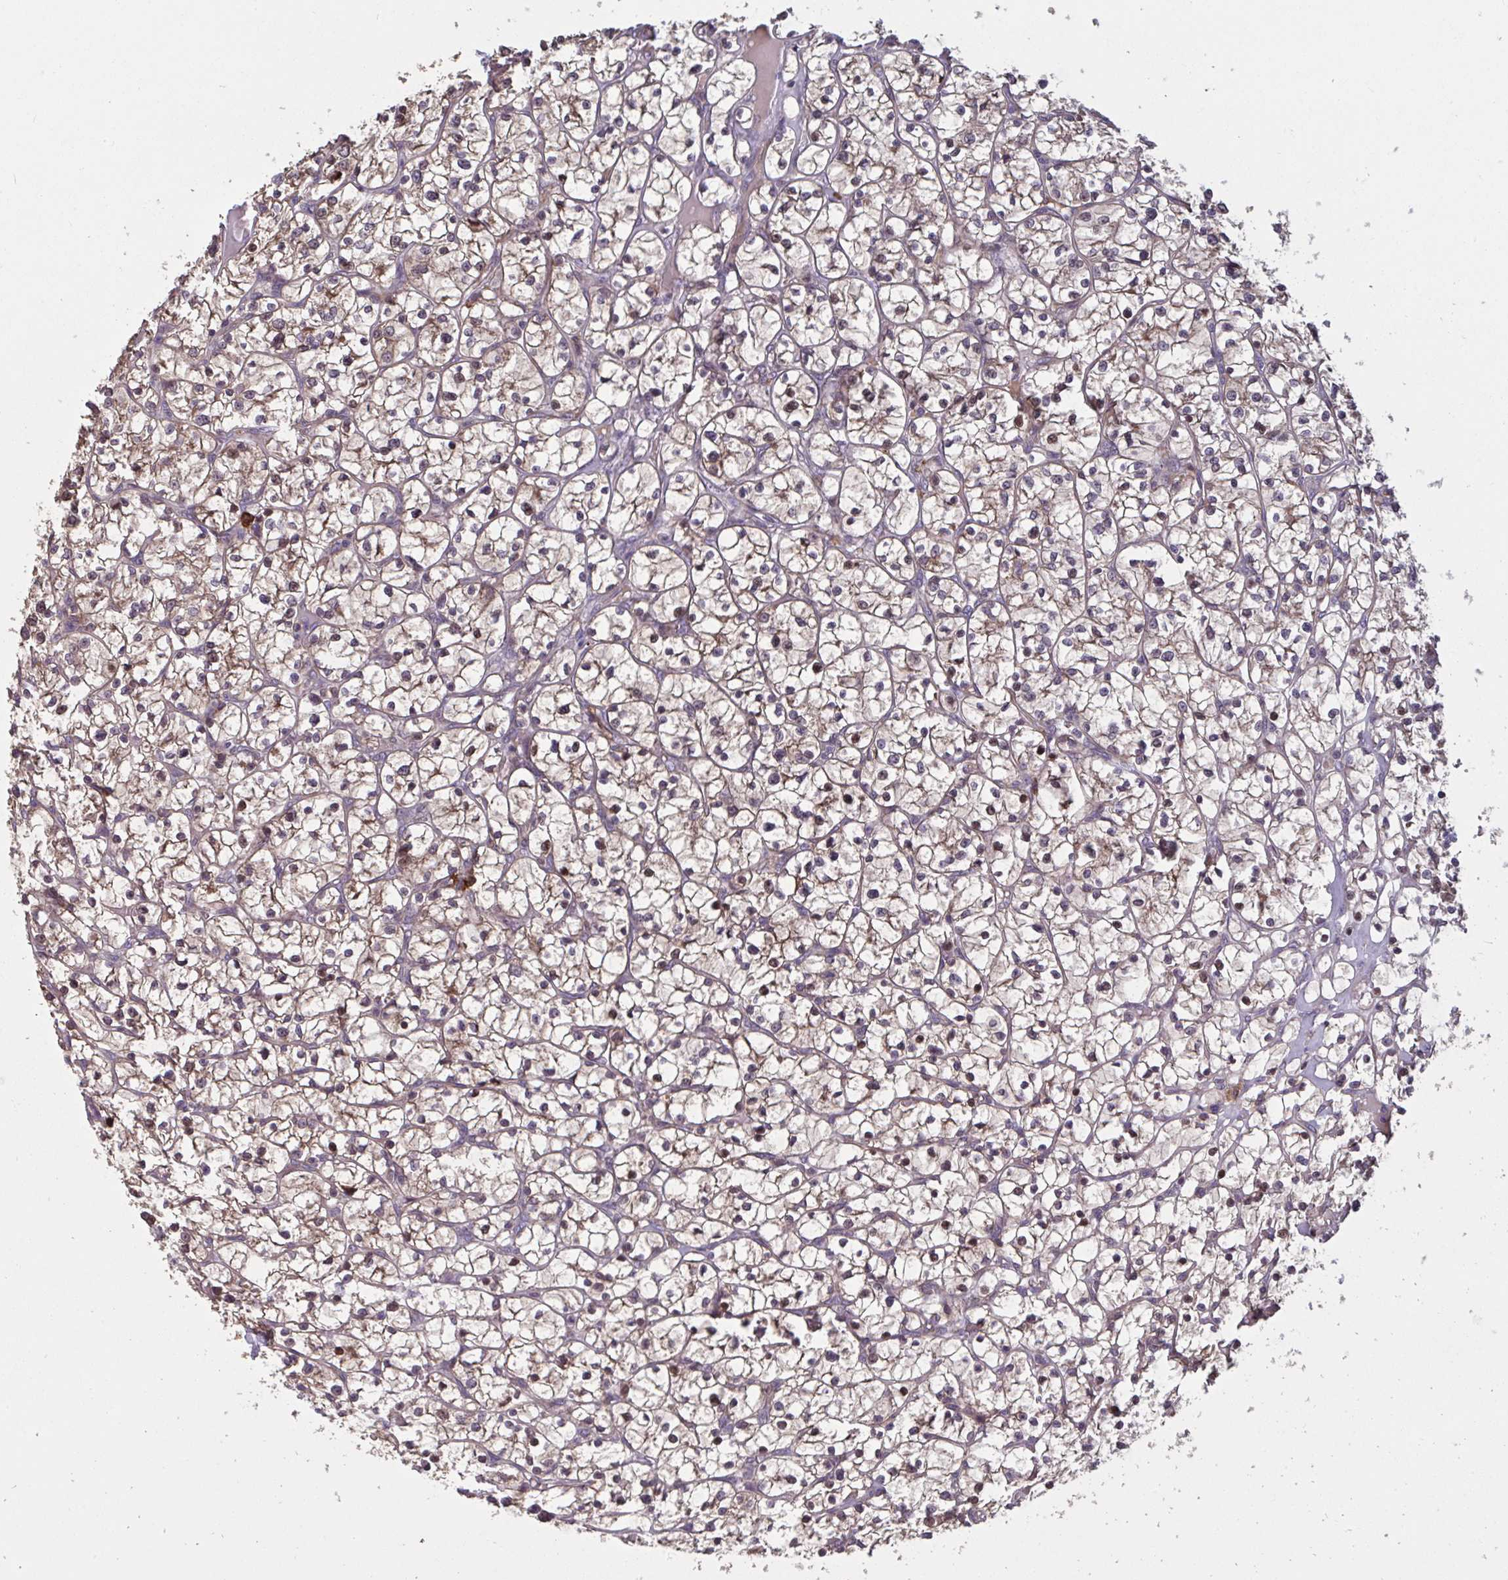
{"staining": {"intensity": "weak", "quantity": ">75%", "location": "cytoplasmic/membranous"}, "tissue": "renal cancer", "cell_type": "Tumor cells", "image_type": "cancer", "snomed": [{"axis": "morphology", "description": "Adenocarcinoma, NOS"}, {"axis": "topography", "description": "Kidney"}], "caption": "Protein expression by IHC reveals weak cytoplasmic/membranous expression in about >75% of tumor cells in renal adenocarcinoma.", "gene": "CD1E", "patient": {"sex": "female", "age": 64}}